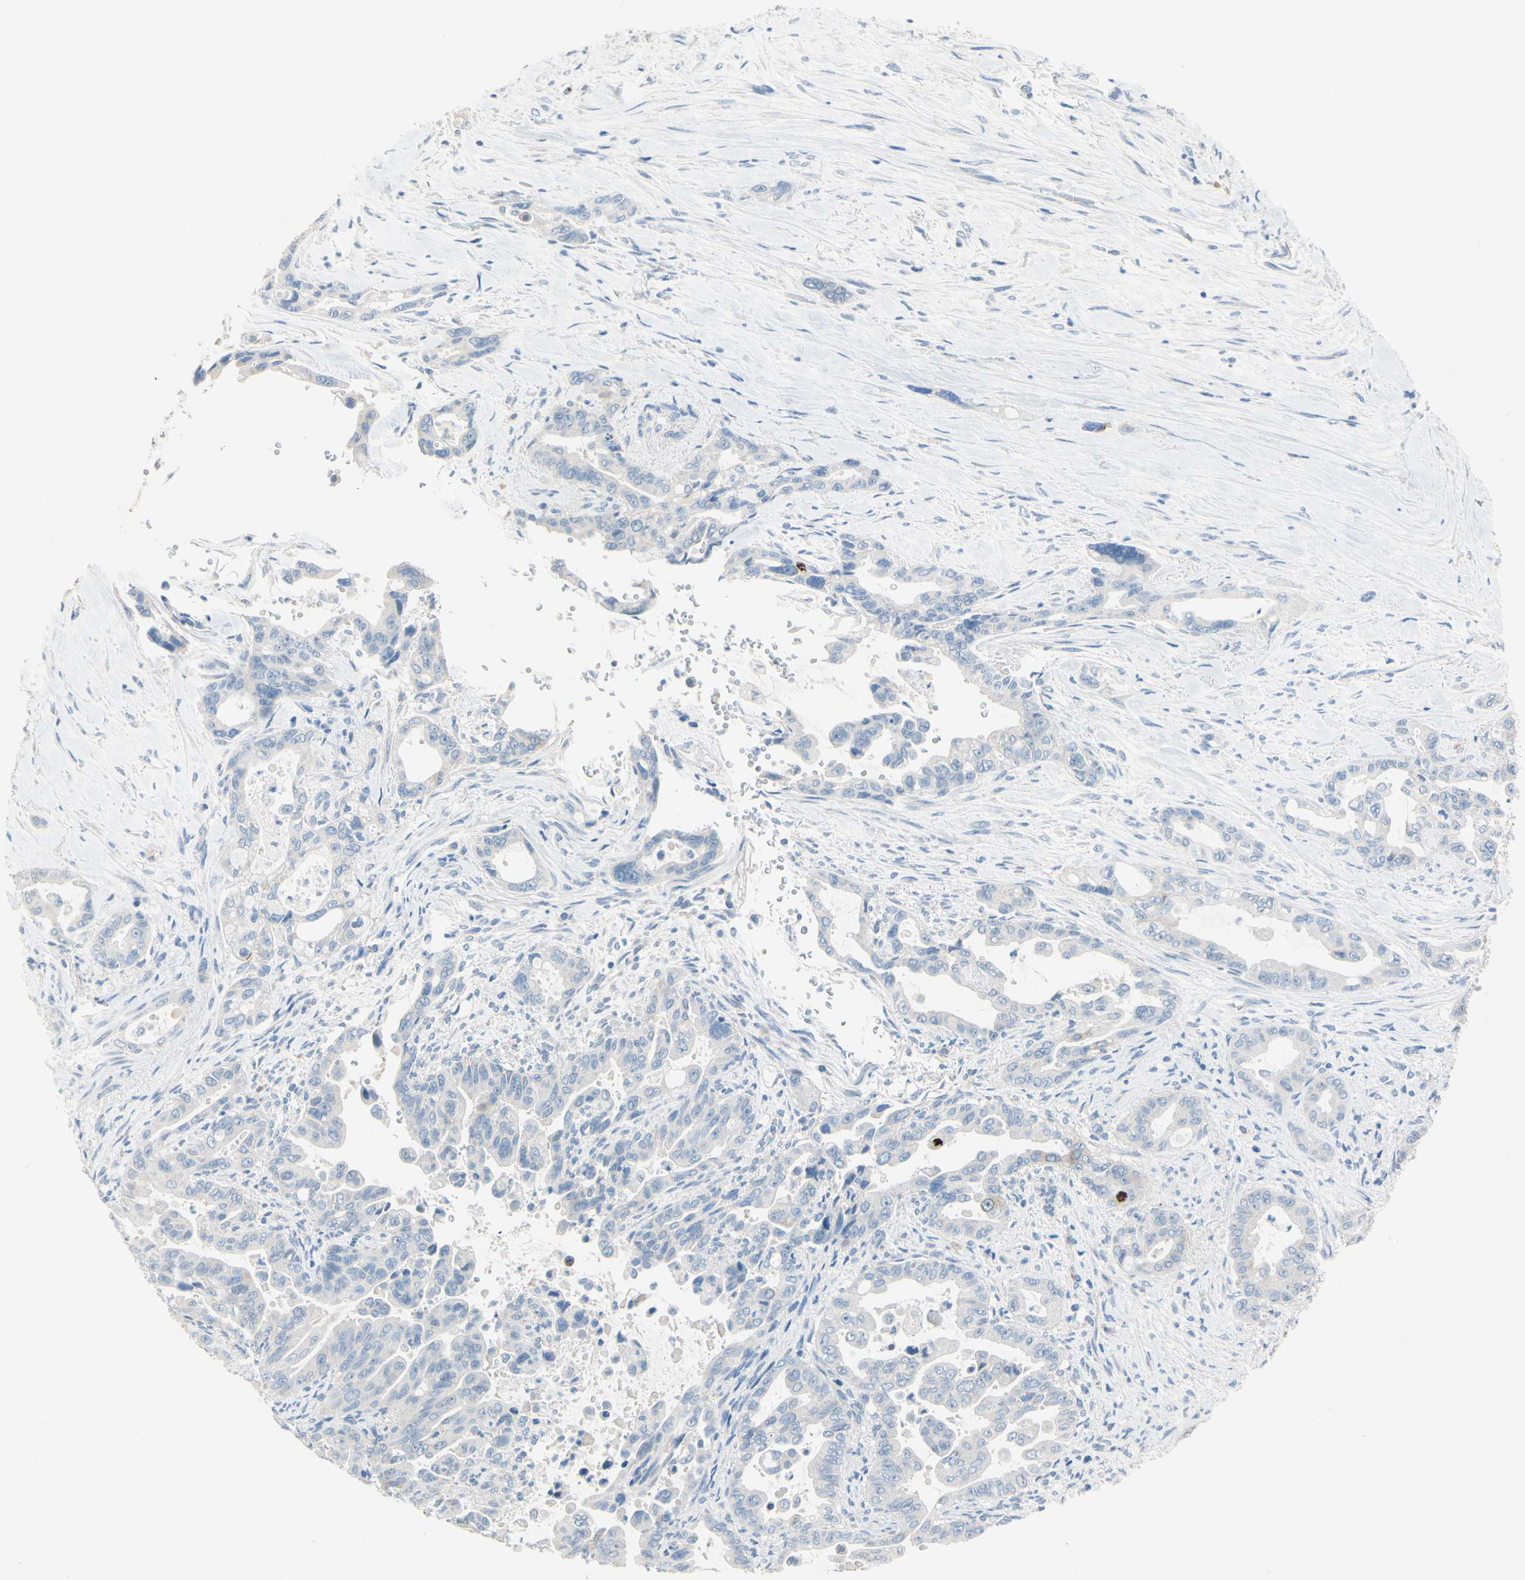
{"staining": {"intensity": "negative", "quantity": "none", "location": "none"}, "tissue": "pancreatic cancer", "cell_type": "Tumor cells", "image_type": "cancer", "snomed": [{"axis": "morphology", "description": "Adenocarcinoma, NOS"}, {"axis": "topography", "description": "Pancreas"}], "caption": "Immunohistochemistry of human pancreatic cancer displays no expression in tumor cells.", "gene": "CKAP2", "patient": {"sex": "male", "age": 70}}